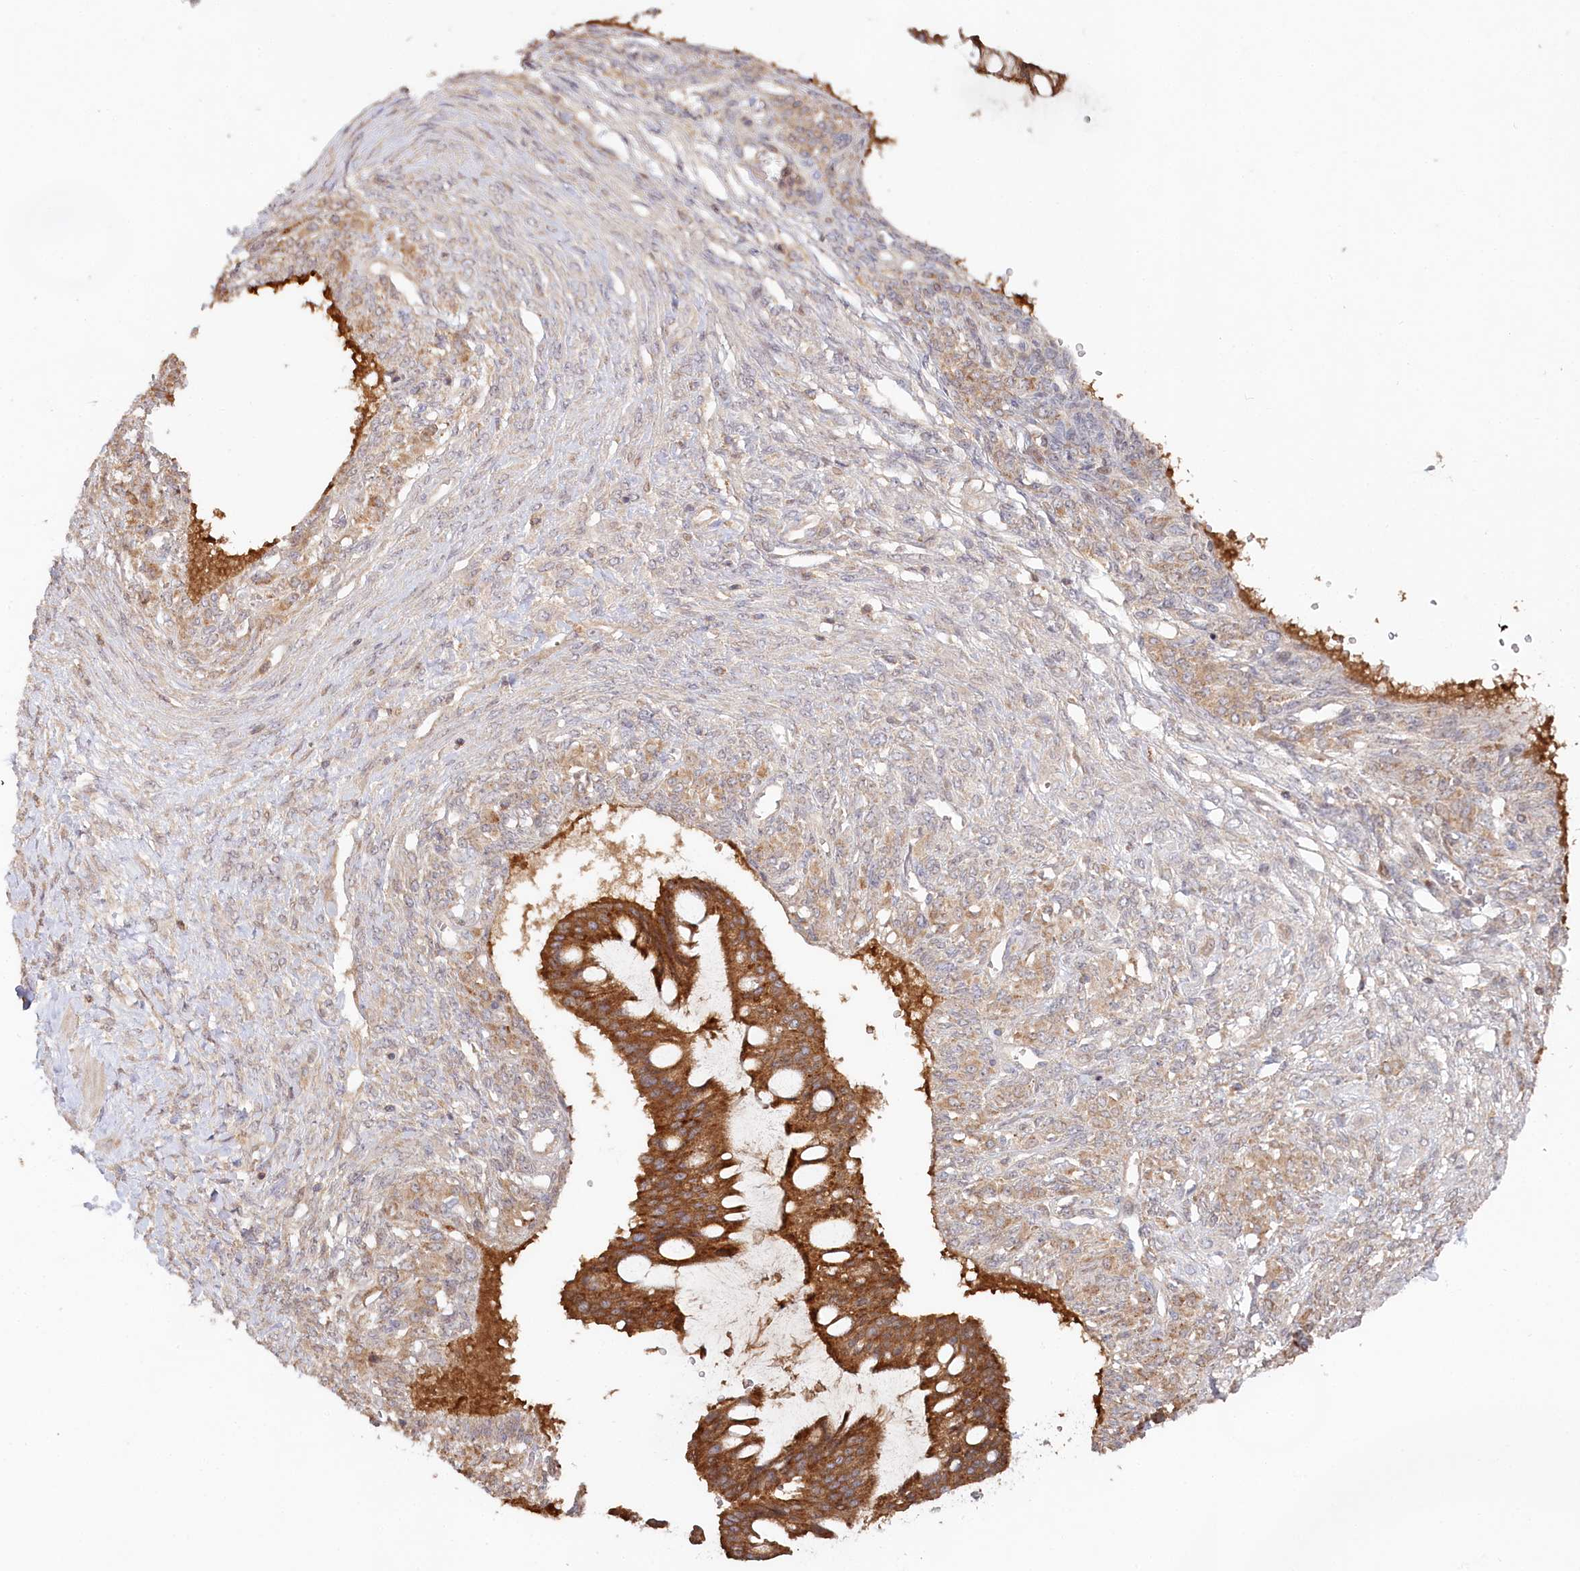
{"staining": {"intensity": "moderate", "quantity": ">75%", "location": "cytoplasmic/membranous"}, "tissue": "ovarian cancer", "cell_type": "Tumor cells", "image_type": "cancer", "snomed": [{"axis": "morphology", "description": "Cystadenocarcinoma, mucinous, NOS"}, {"axis": "topography", "description": "Ovary"}], "caption": "Immunohistochemical staining of ovarian cancer shows moderate cytoplasmic/membranous protein staining in about >75% of tumor cells.", "gene": "HAL", "patient": {"sex": "female", "age": 73}}